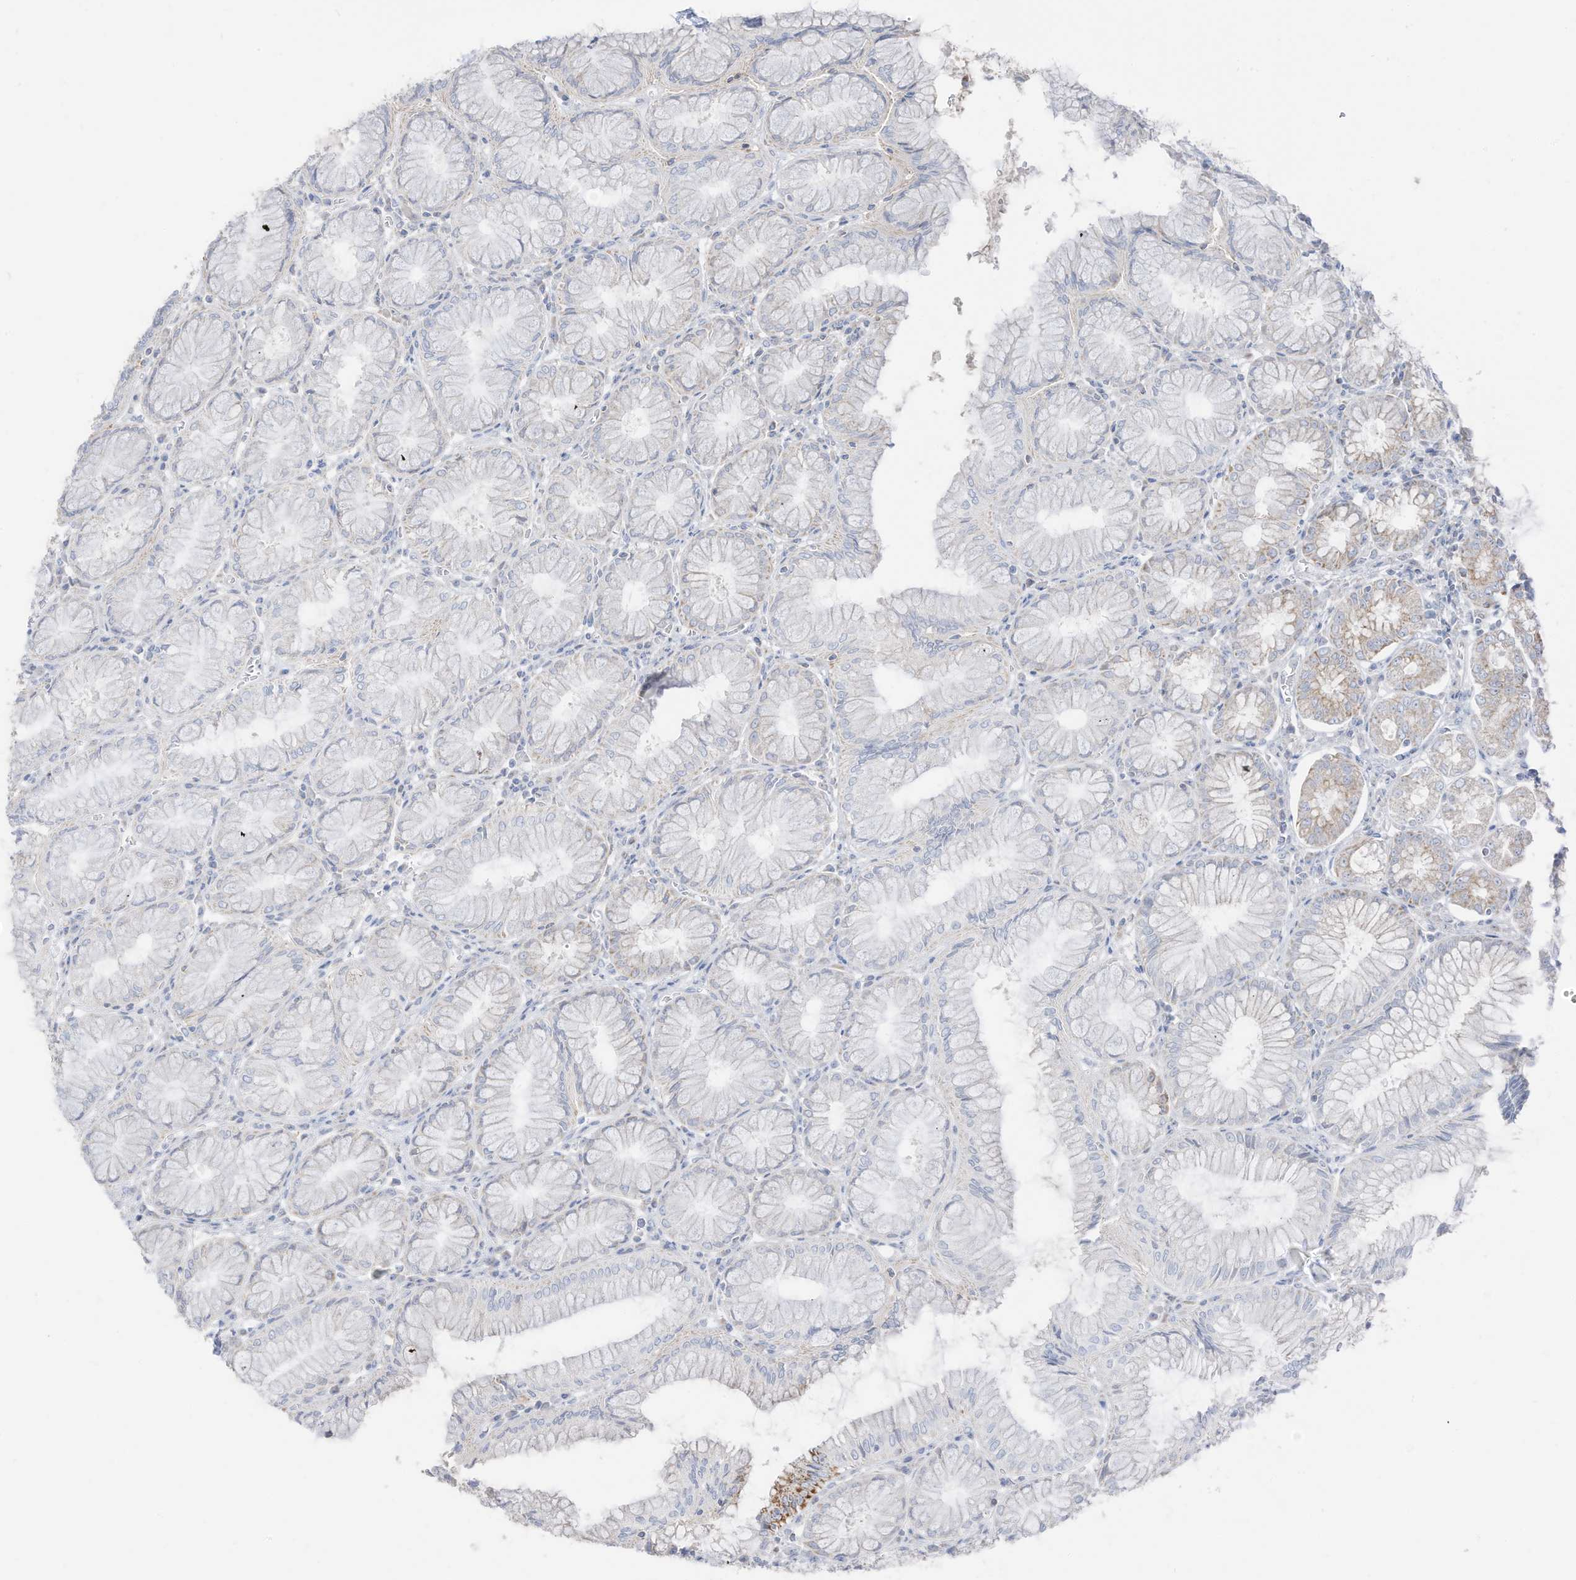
{"staining": {"intensity": "moderate", "quantity": "<25%", "location": "cytoplasmic/membranous"}, "tissue": "stomach", "cell_type": "Glandular cells", "image_type": "normal", "snomed": [{"axis": "morphology", "description": "Normal tissue, NOS"}, {"axis": "topography", "description": "Stomach, lower"}], "caption": "Human stomach stained for a protein (brown) demonstrates moderate cytoplasmic/membranous positive expression in approximately <25% of glandular cells.", "gene": "ETHE1", "patient": {"sex": "female", "age": 56}}